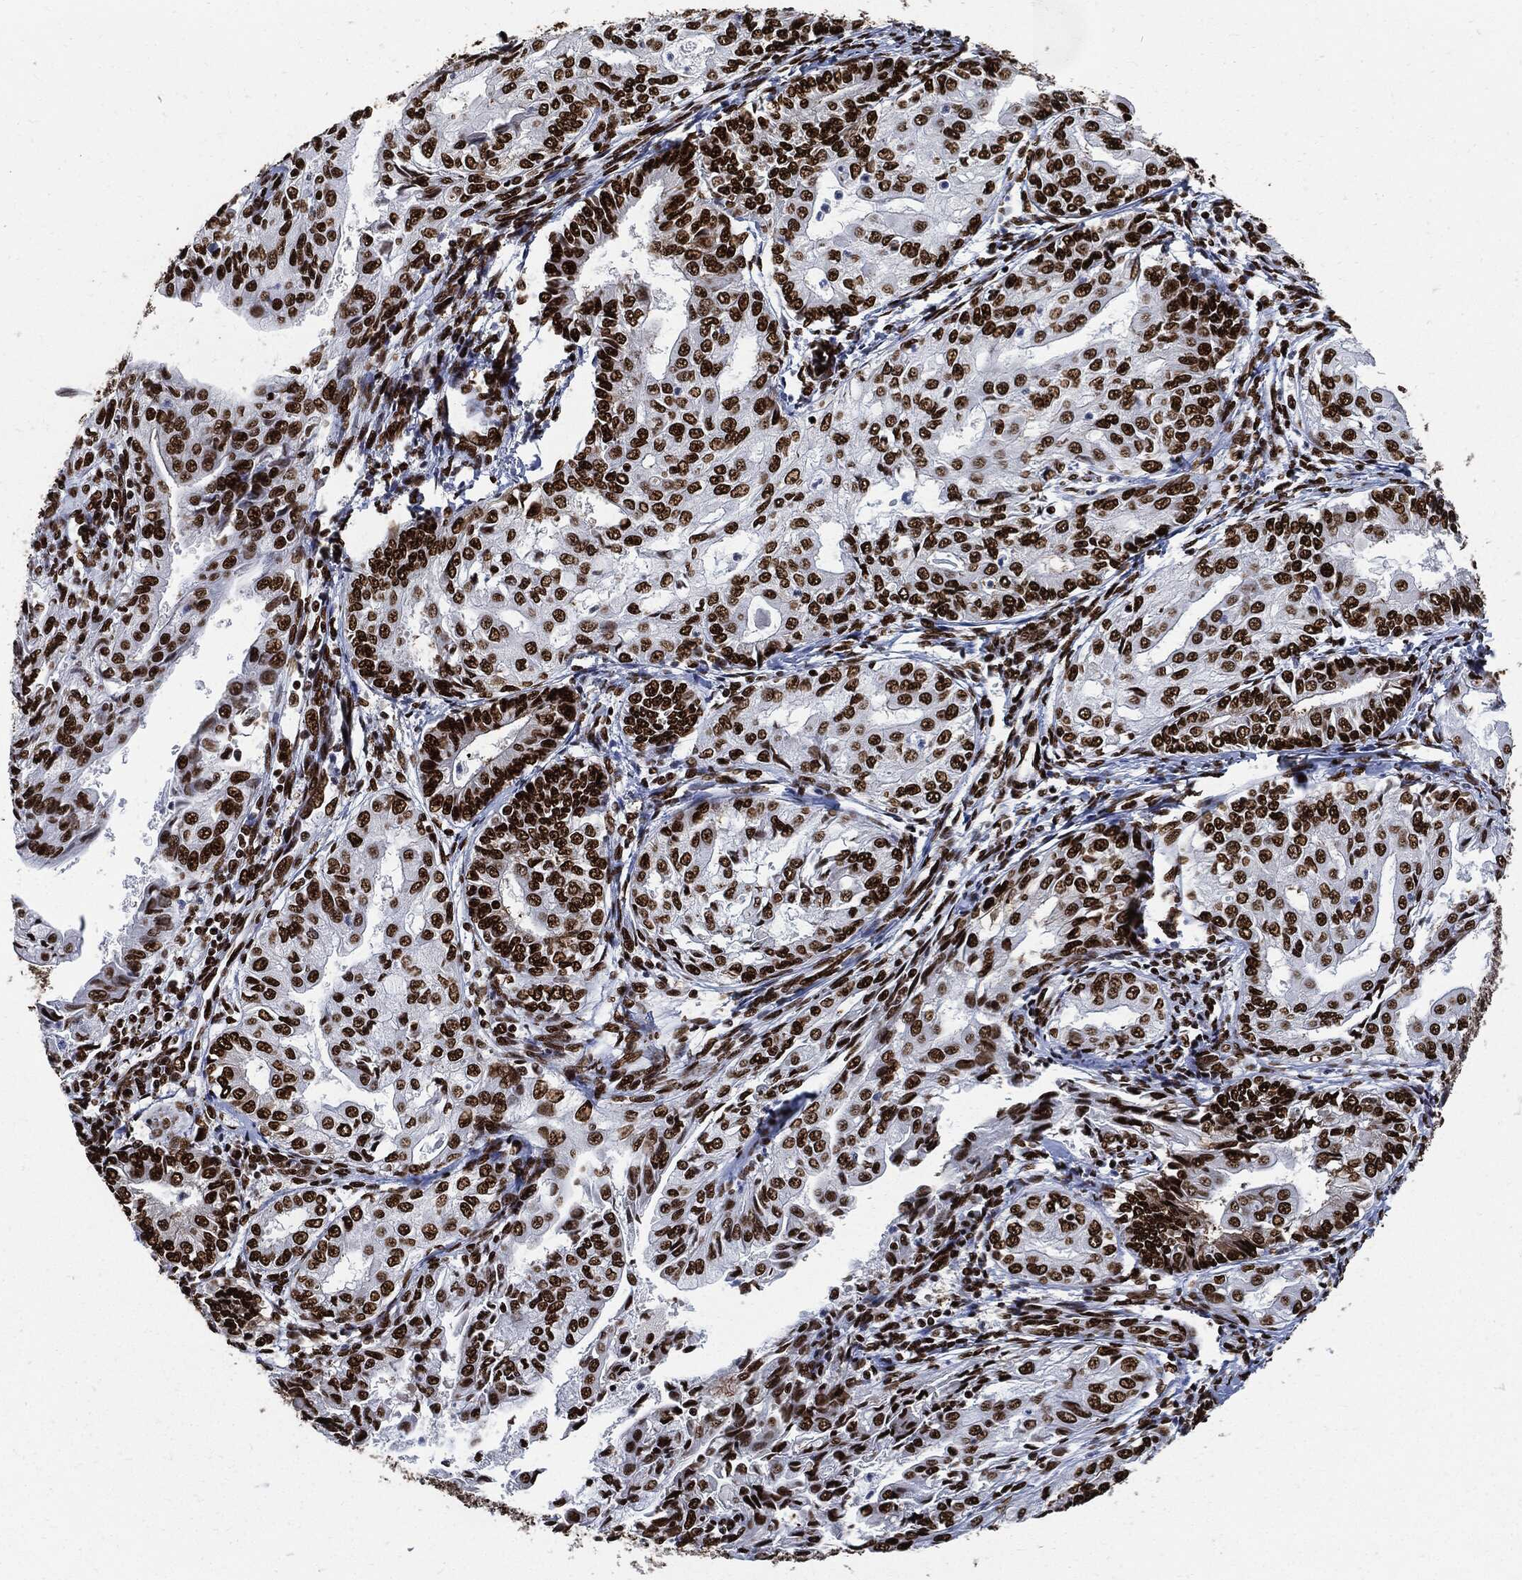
{"staining": {"intensity": "strong", "quantity": ">75%", "location": "nuclear"}, "tissue": "endometrial cancer", "cell_type": "Tumor cells", "image_type": "cancer", "snomed": [{"axis": "morphology", "description": "Adenocarcinoma, NOS"}, {"axis": "topography", "description": "Endometrium"}], "caption": "Human endometrial cancer (adenocarcinoma) stained with a protein marker displays strong staining in tumor cells.", "gene": "RECQL", "patient": {"sex": "female", "age": 68}}